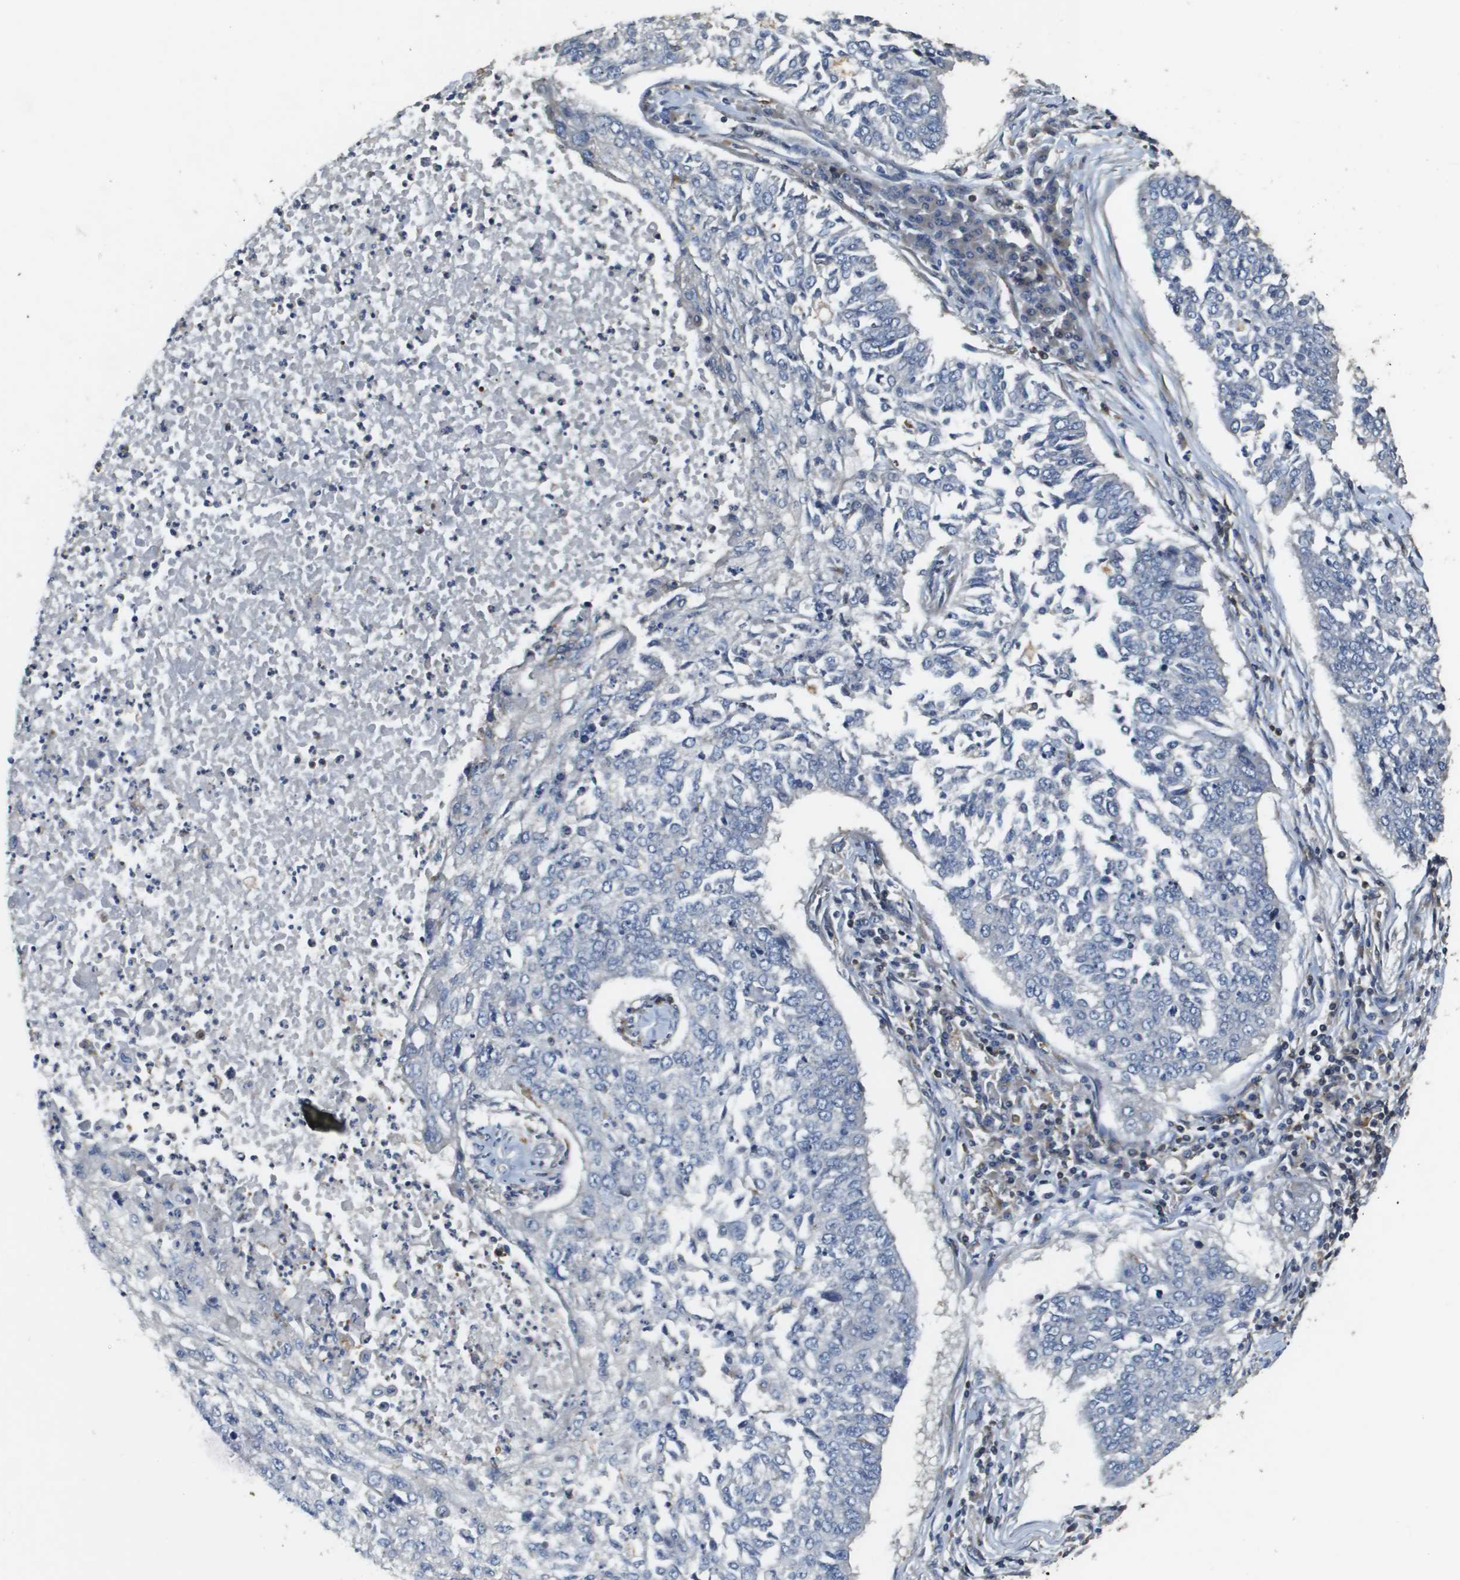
{"staining": {"intensity": "negative", "quantity": "none", "location": "none"}, "tissue": "lung cancer", "cell_type": "Tumor cells", "image_type": "cancer", "snomed": [{"axis": "morphology", "description": "Normal tissue, NOS"}, {"axis": "morphology", "description": "Squamous cell carcinoma, NOS"}, {"axis": "topography", "description": "Cartilage tissue"}, {"axis": "topography", "description": "Bronchus"}, {"axis": "topography", "description": "Lung"}], "caption": "High power microscopy image of an IHC histopathology image of lung squamous cell carcinoma, revealing no significant positivity in tumor cells.", "gene": "SCN4B", "patient": {"sex": "female", "age": 49}}